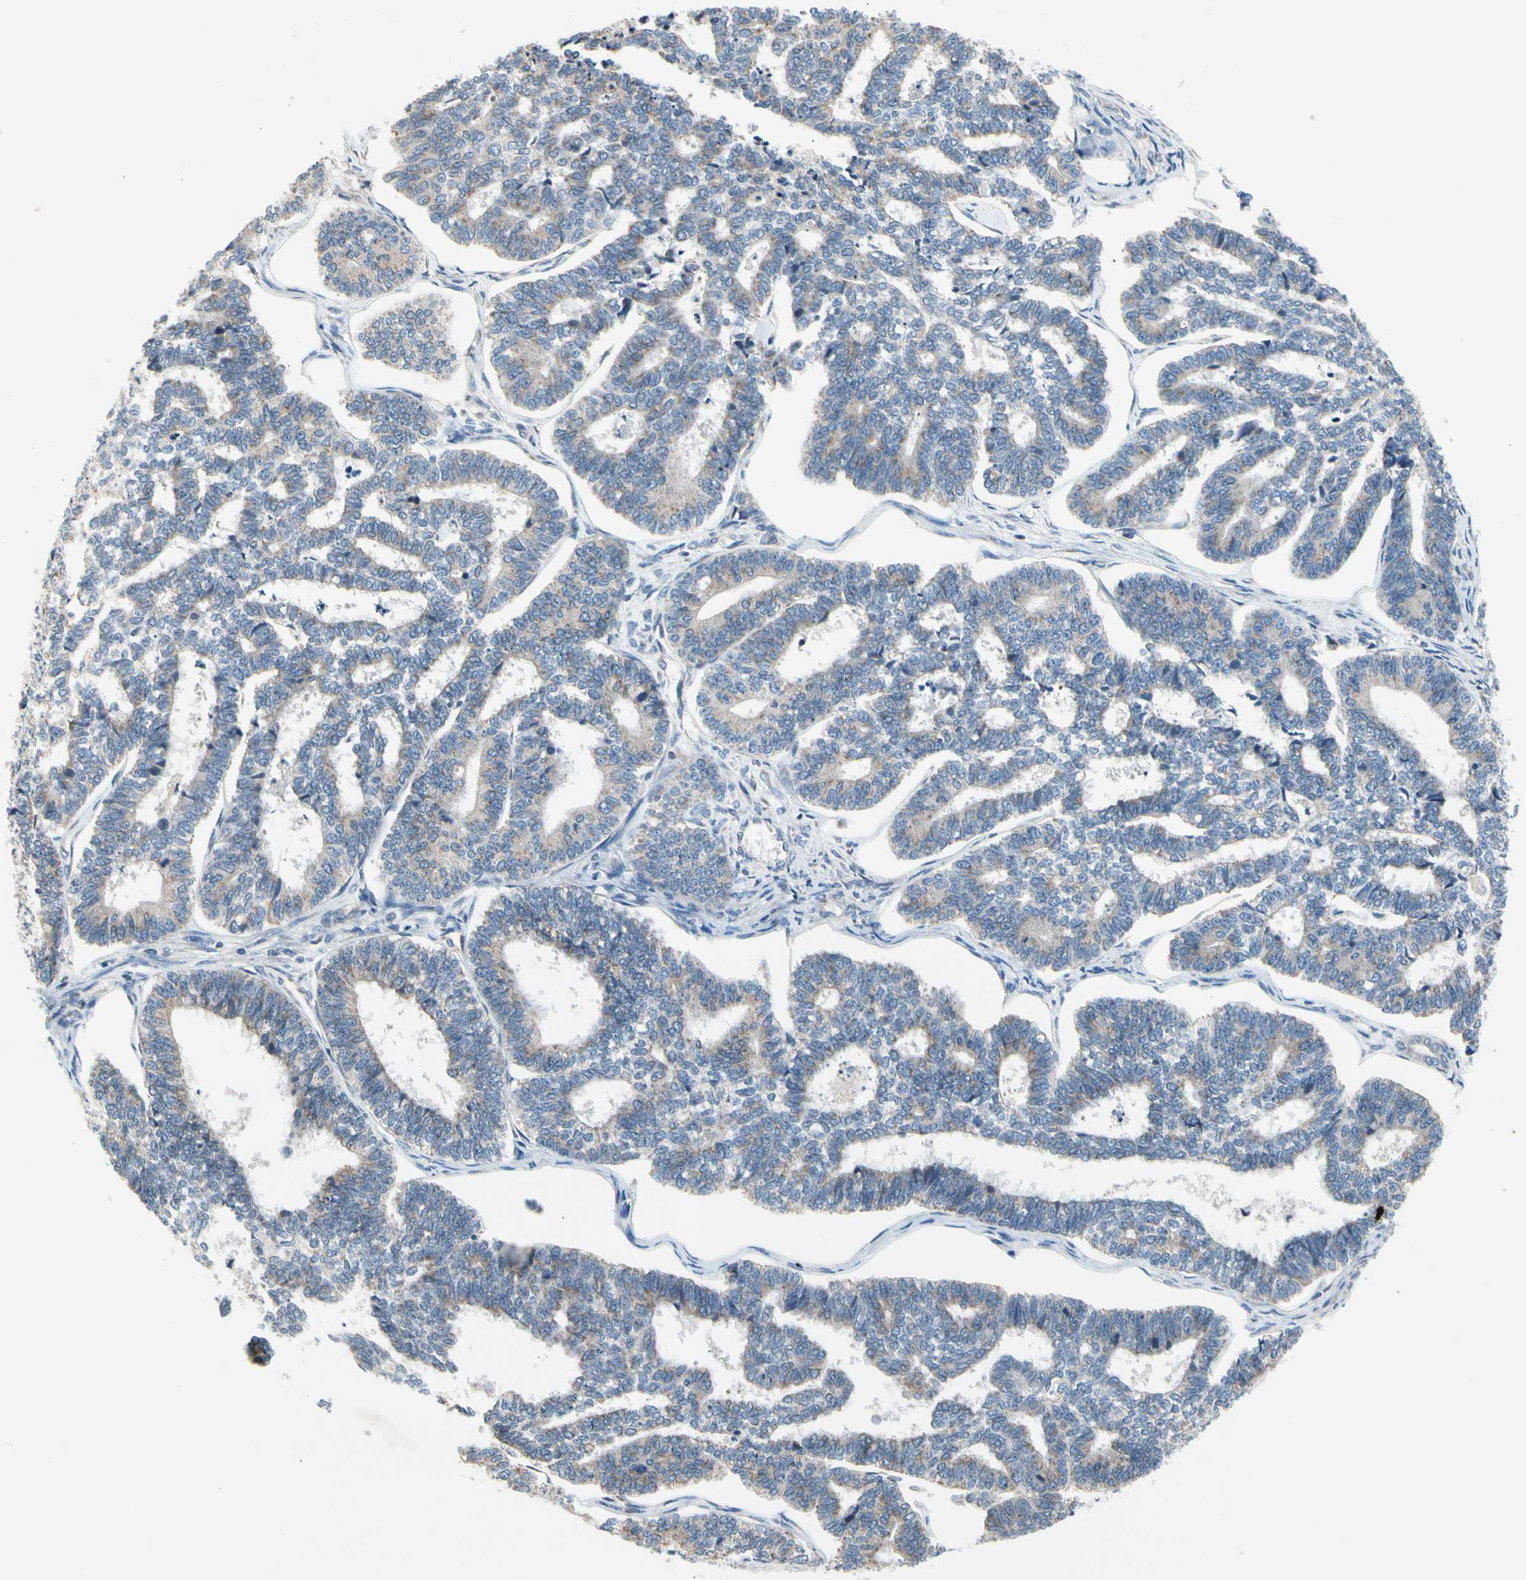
{"staining": {"intensity": "negative", "quantity": "none", "location": "none"}, "tissue": "endometrial cancer", "cell_type": "Tumor cells", "image_type": "cancer", "snomed": [{"axis": "morphology", "description": "Adenocarcinoma, NOS"}, {"axis": "topography", "description": "Endometrium"}], "caption": "DAB immunohistochemical staining of endometrial adenocarcinoma reveals no significant staining in tumor cells.", "gene": "SOX30", "patient": {"sex": "female", "age": 70}}